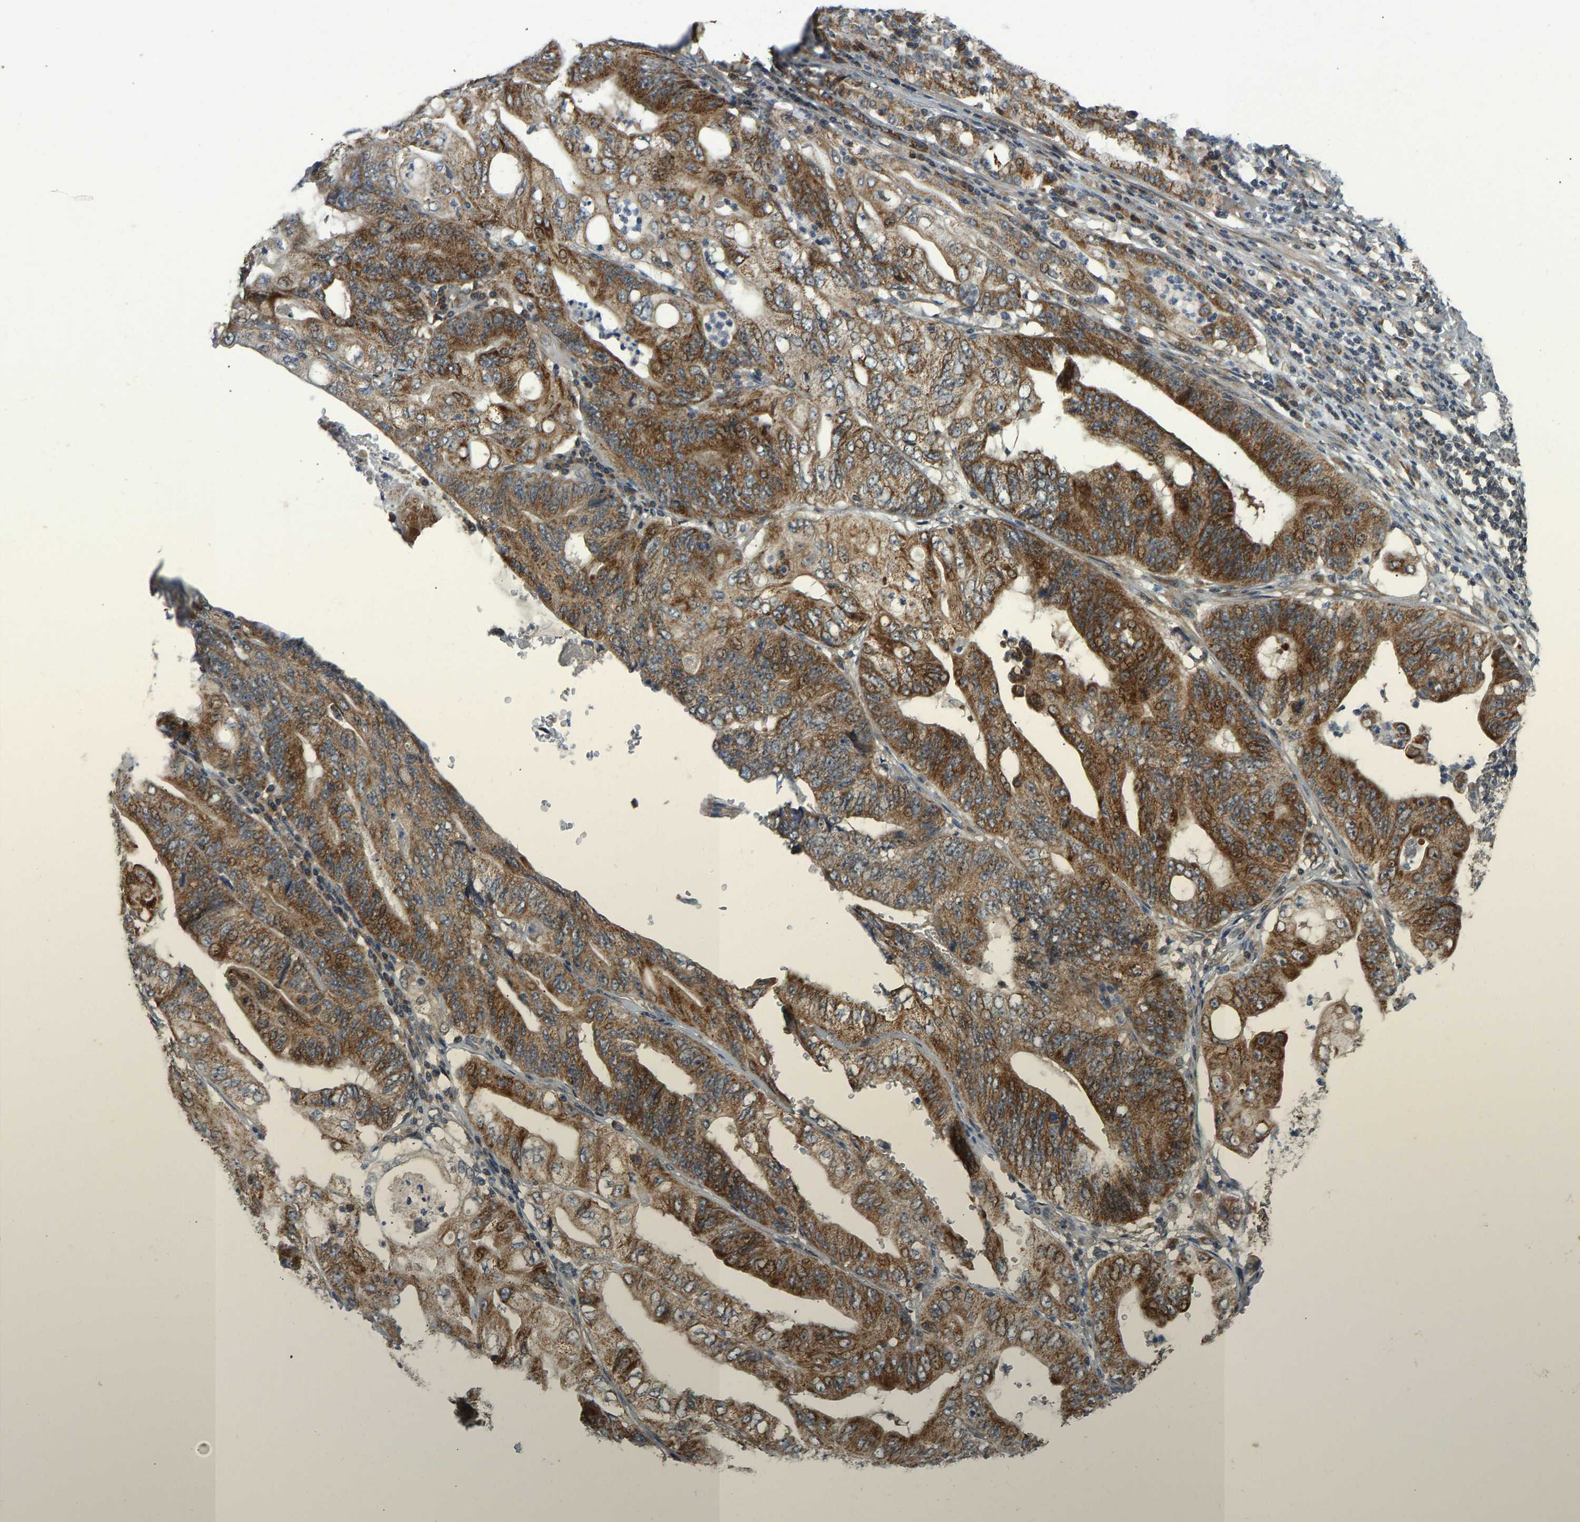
{"staining": {"intensity": "strong", "quantity": ">75%", "location": "cytoplasmic/membranous"}, "tissue": "stomach cancer", "cell_type": "Tumor cells", "image_type": "cancer", "snomed": [{"axis": "morphology", "description": "Adenocarcinoma, NOS"}, {"axis": "topography", "description": "Stomach"}], "caption": "Strong cytoplasmic/membranous positivity for a protein is appreciated in approximately >75% of tumor cells of stomach cancer (adenocarcinoma) using immunohistochemistry (IHC).", "gene": "ACADS", "patient": {"sex": "female", "age": 73}}